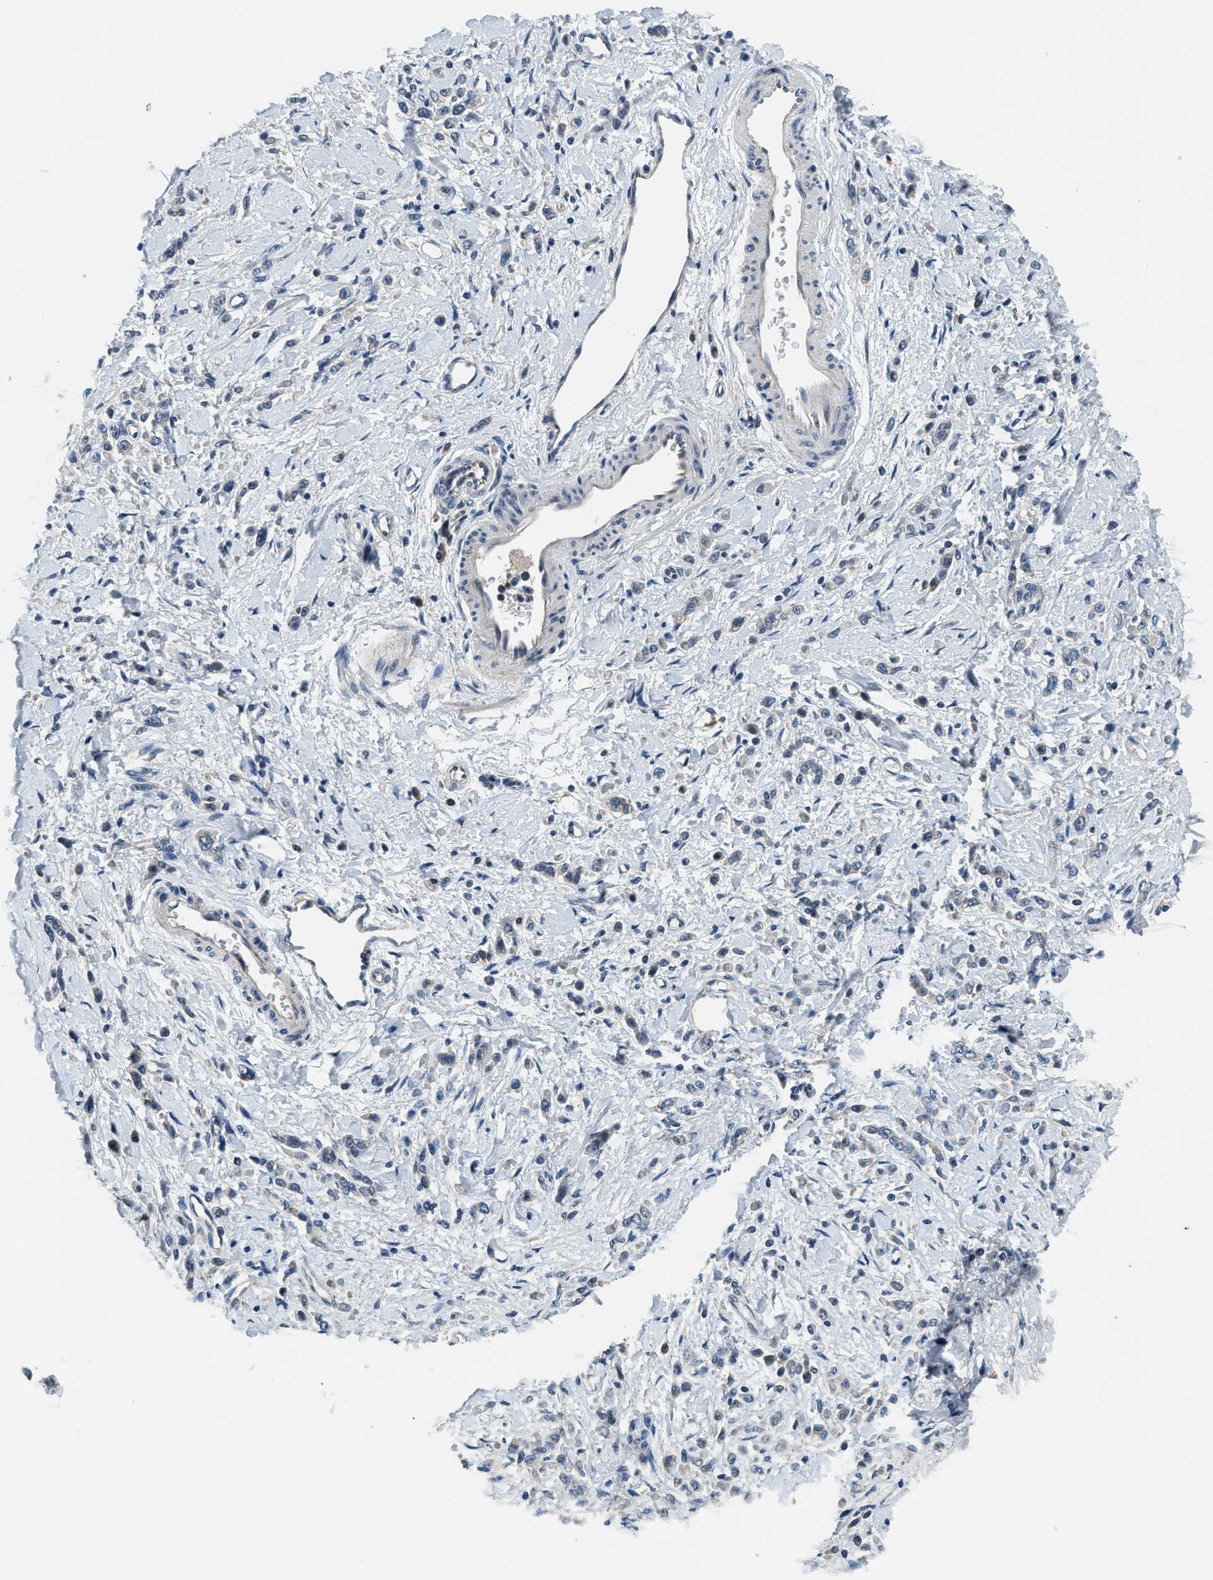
{"staining": {"intensity": "negative", "quantity": "none", "location": "none"}, "tissue": "stomach cancer", "cell_type": "Tumor cells", "image_type": "cancer", "snomed": [{"axis": "morphology", "description": "Normal tissue, NOS"}, {"axis": "morphology", "description": "Adenocarcinoma, NOS"}, {"axis": "topography", "description": "Stomach"}], "caption": "This is a micrograph of IHC staining of stomach cancer, which shows no staining in tumor cells.", "gene": "YAE1", "patient": {"sex": "male", "age": 82}}